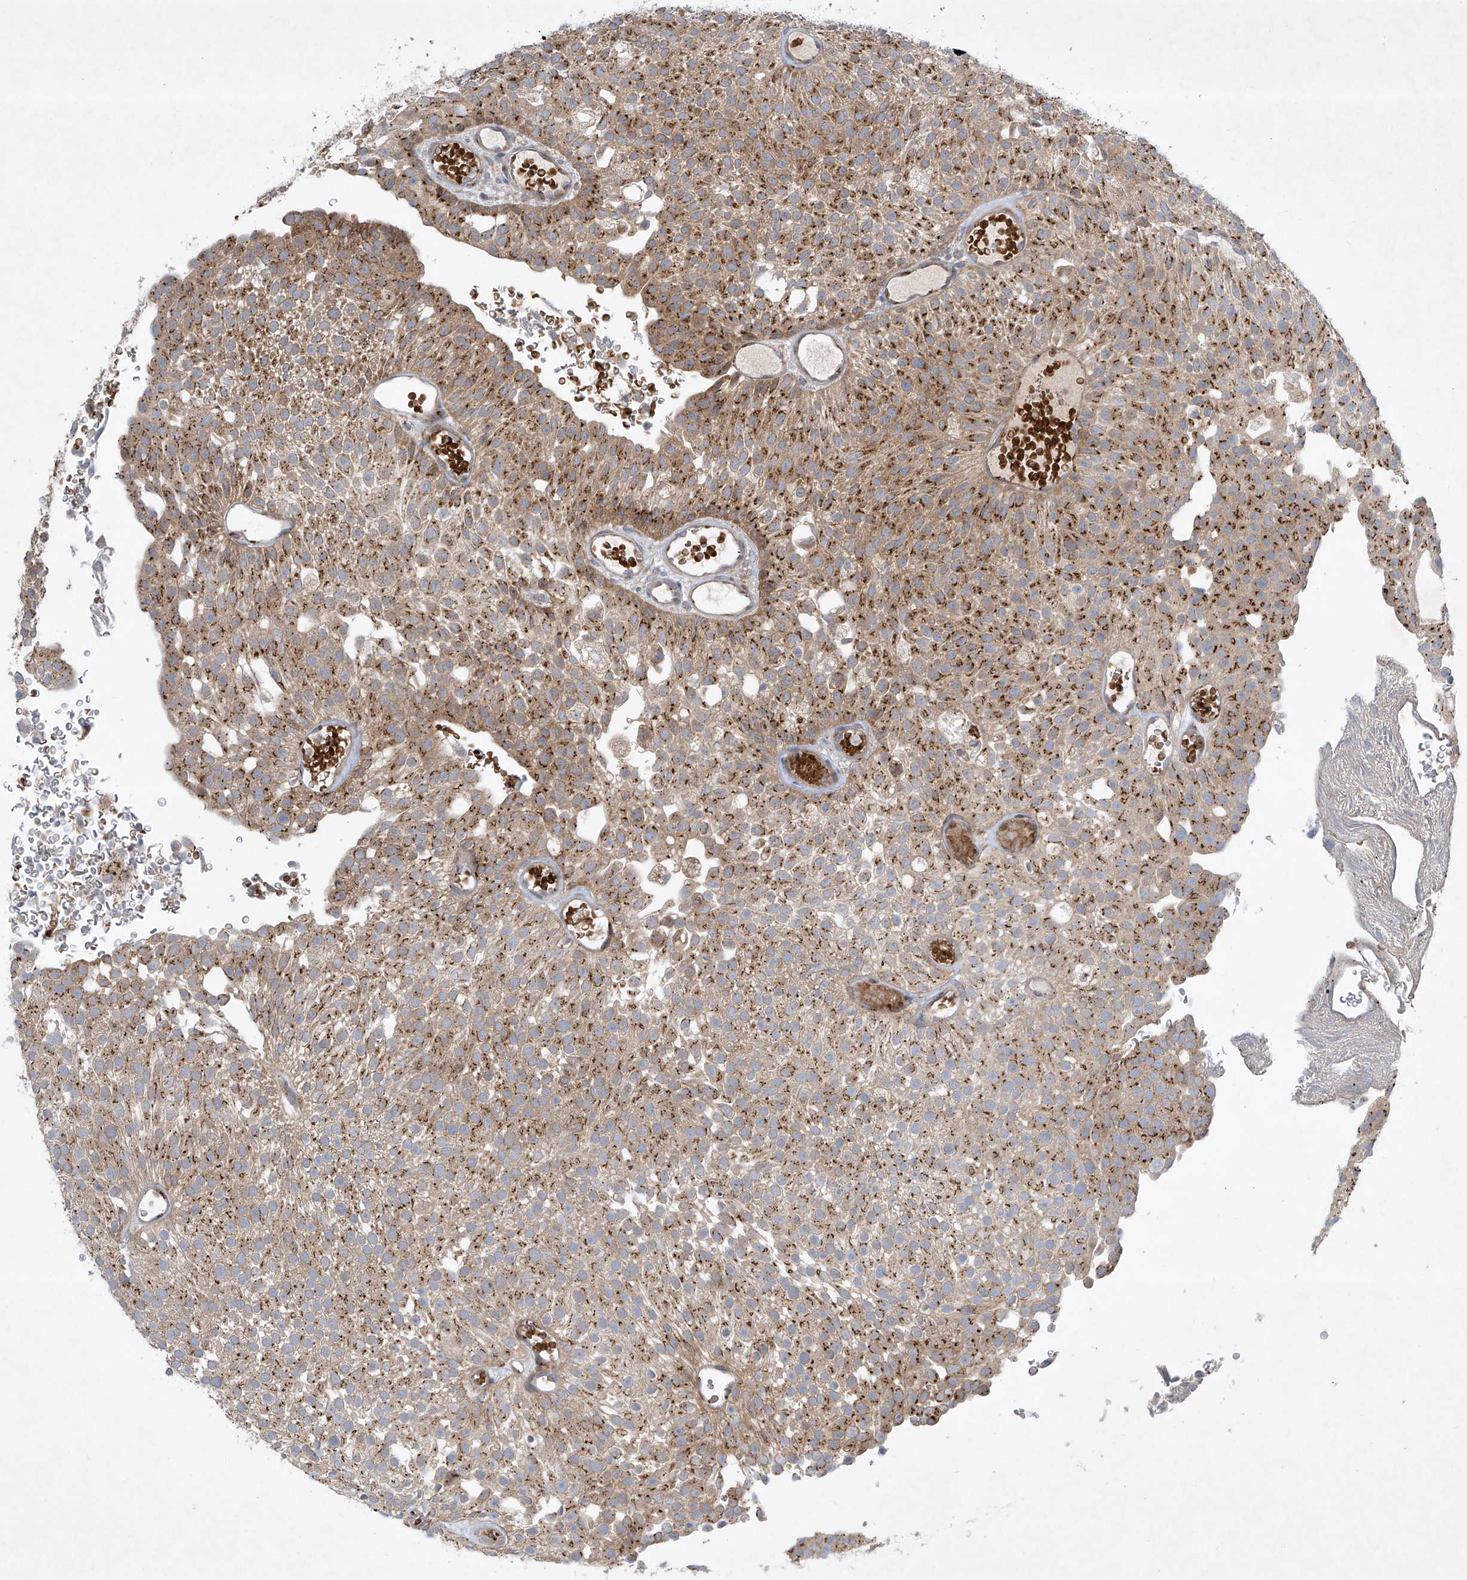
{"staining": {"intensity": "strong", "quantity": ">75%", "location": "cytoplasmic/membranous"}, "tissue": "urothelial cancer", "cell_type": "Tumor cells", "image_type": "cancer", "snomed": [{"axis": "morphology", "description": "Urothelial carcinoma, Low grade"}, {"axis": "topography", "description": "Urinary bladder"}], "caption": "DAB immunohistochemical staining of human urothelial cancer demonstrates strong cytoplasmic/membranous protein positivity in approximately >75% of tumor cells. The staining was performed using DAB (3,3'-diaminobenzidine), with brown indicating positive protein expression. Nuclei are stained blue with hematoxylin.", "gene": "TJAP1", "patient": {"sex": "male", "age": 78}}